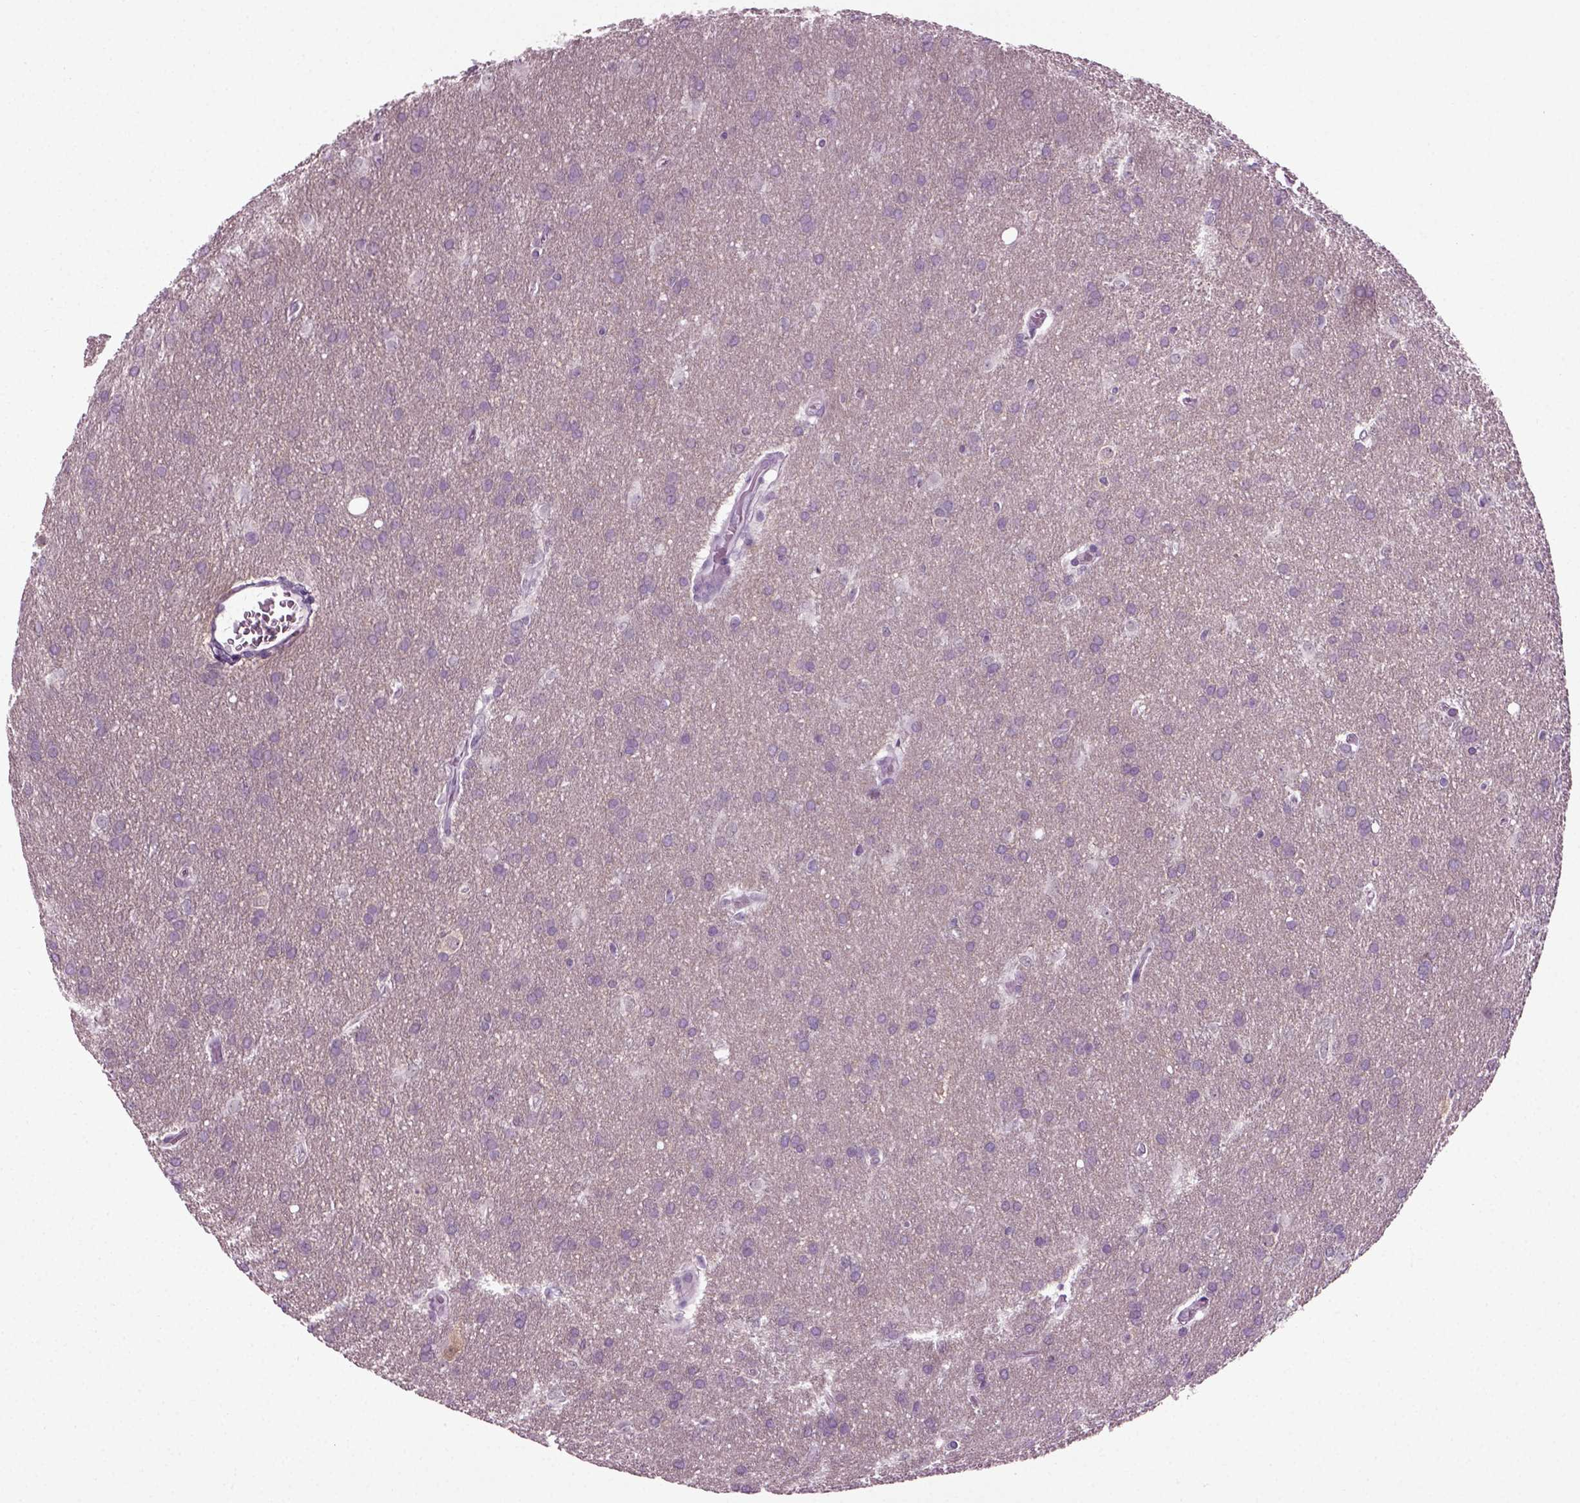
{"staining": {"intensity": "negative", "quantity": "none", "location": "none"}, "tissue": "glioma", "cell_type": "Tumor cells", "image_type": "cancer", "snomed": [{"axis": "morphology", "description": "Glioma, malignant, Low grade"}, {"axis": "topography", "description": "Brain"}], "caption": "Protein analysis of glioma reveals no significant staining in tumor cells.", "gene": "ZC2HC1C", "patient": {"sex": "female", "age": 32}}